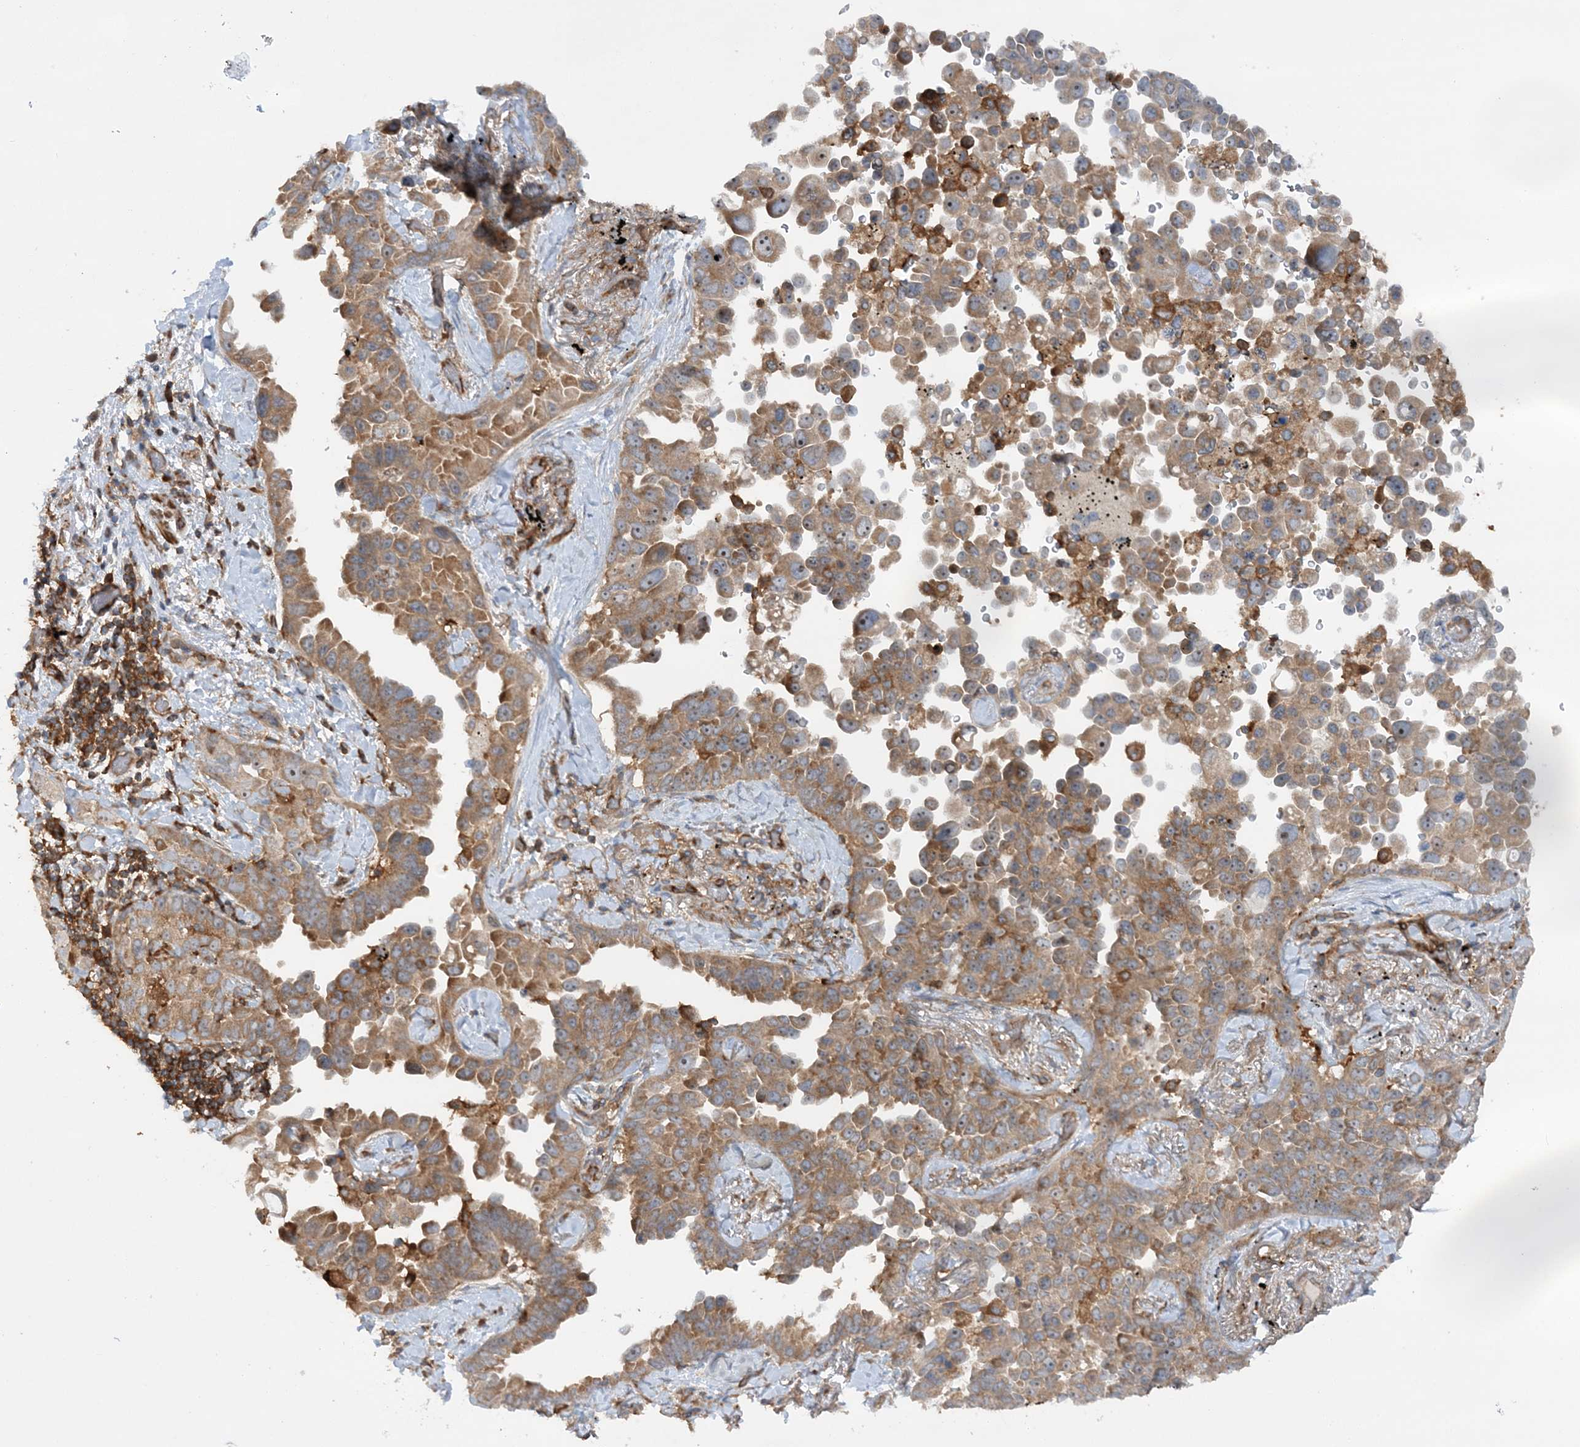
{"staining": {"intensity": "moderate", "quantity": "25%-75%", "location": "cytoplasmic/membranous"}, "tissue": "lung cancer", "cell_type": "Tumor cells", "image_type": "cancer", "snomed": [{"axis": "morphology", "description": "Adenocarcinoma, NOS"}, {"axis": "topography", "description": "Lung"}], "caption": "Lung adenocarcinoma stained with a protein marker exhibits moderate staining in tumor cells.", "gene": "ACAP2", "patient": {"sex": "female", "age": 67}}